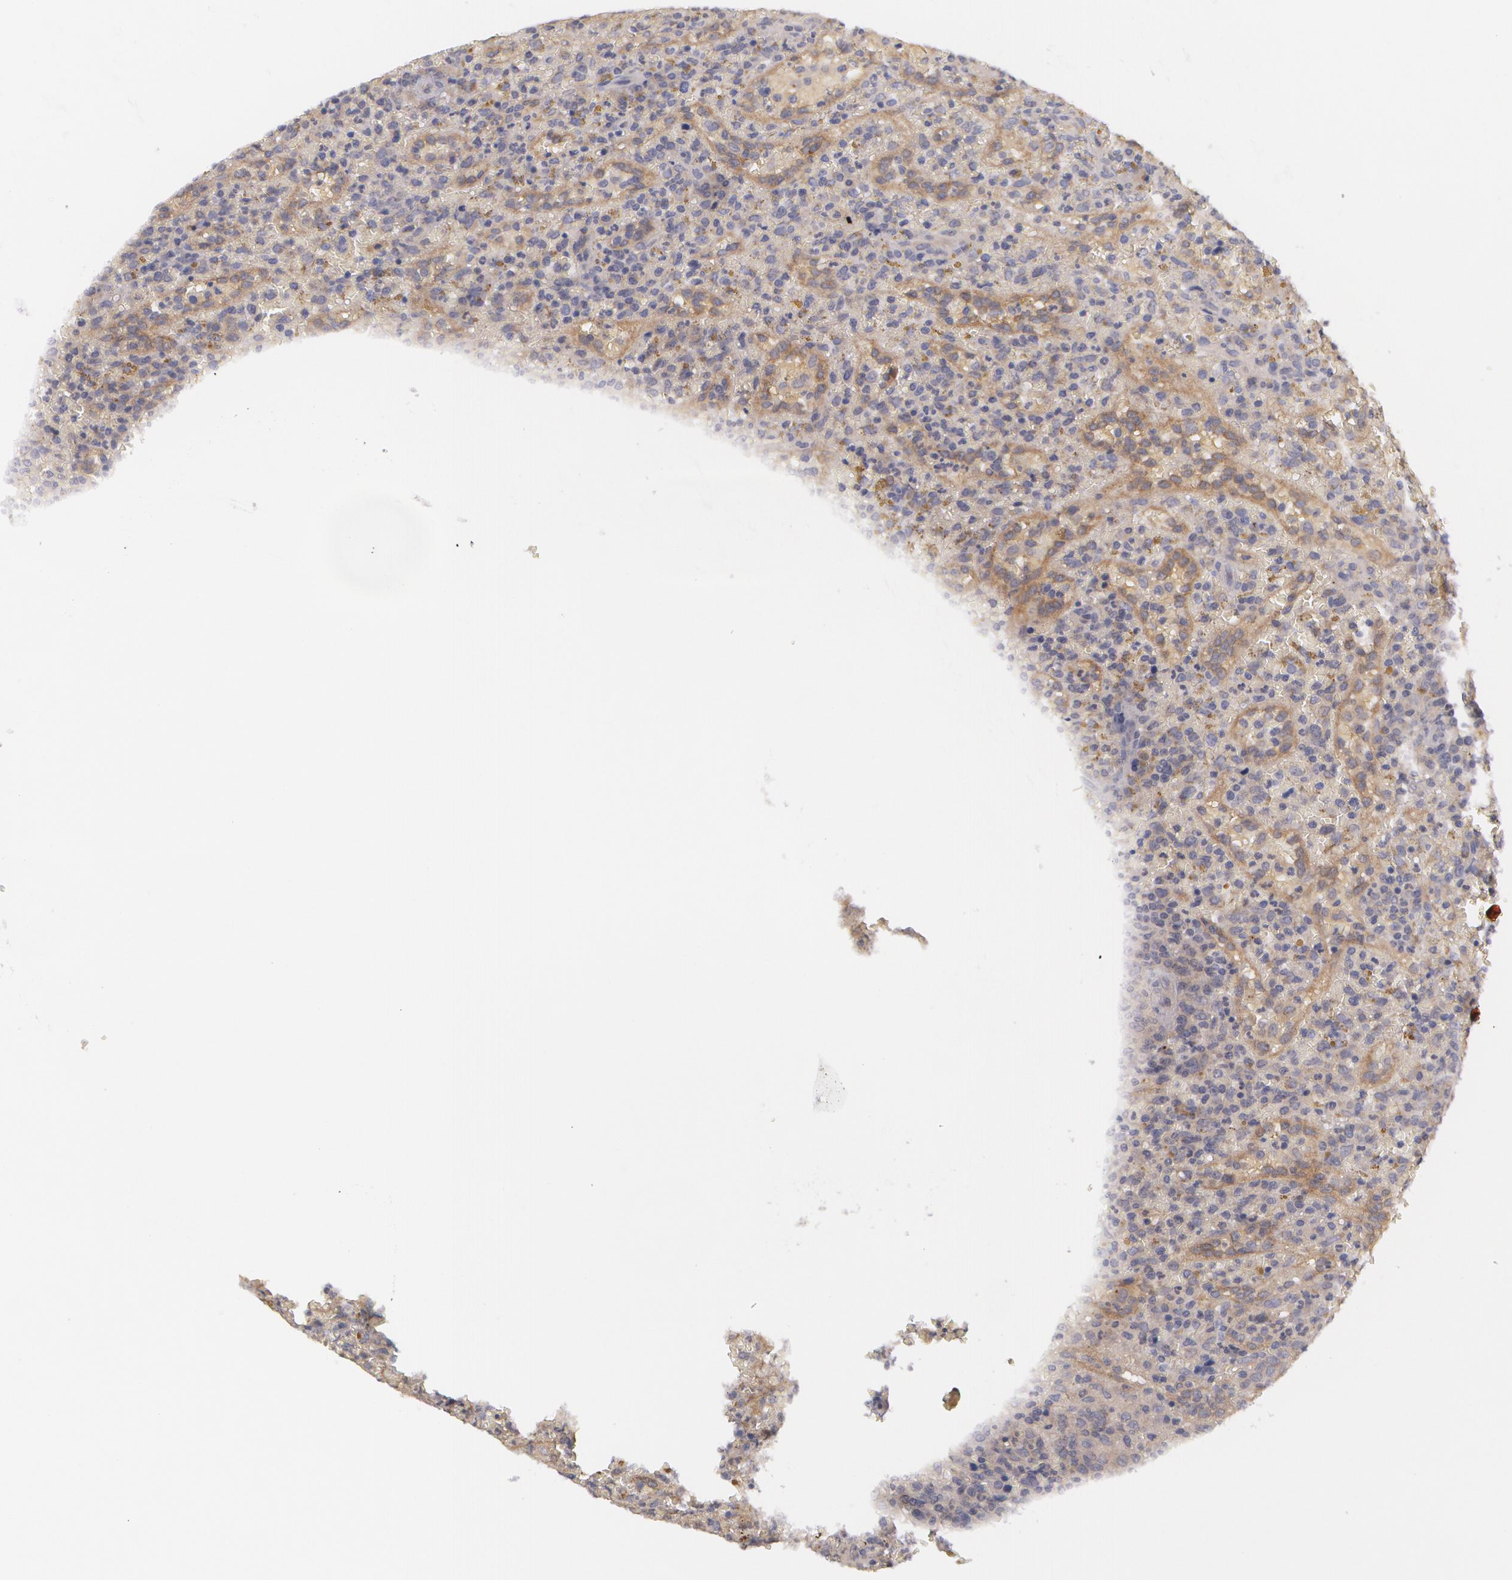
{"staining": {"intensity": "weak", "quantity": "25%-75%", "location": "cytoplasmic/membranous"}, "tissue": "lymphoma", "cell_type": "Tumor cells", "image_type": "cancer", "snomed": [{"axis": "morphology", "description": "Malignant lymphoma, non-Hodgkin's type, High grade"}, {"axis": "topography", "description": "Spleen"}, {"axis": "topography", "description": "Lymph node"}], "caption": "Lymphoma stained with IHC displays weak cytoplasmic/membranous expression in approximately 25%-75% of tumor cells.", "gene": "CASK", "patient": {"sex": "female", "age": 70}}